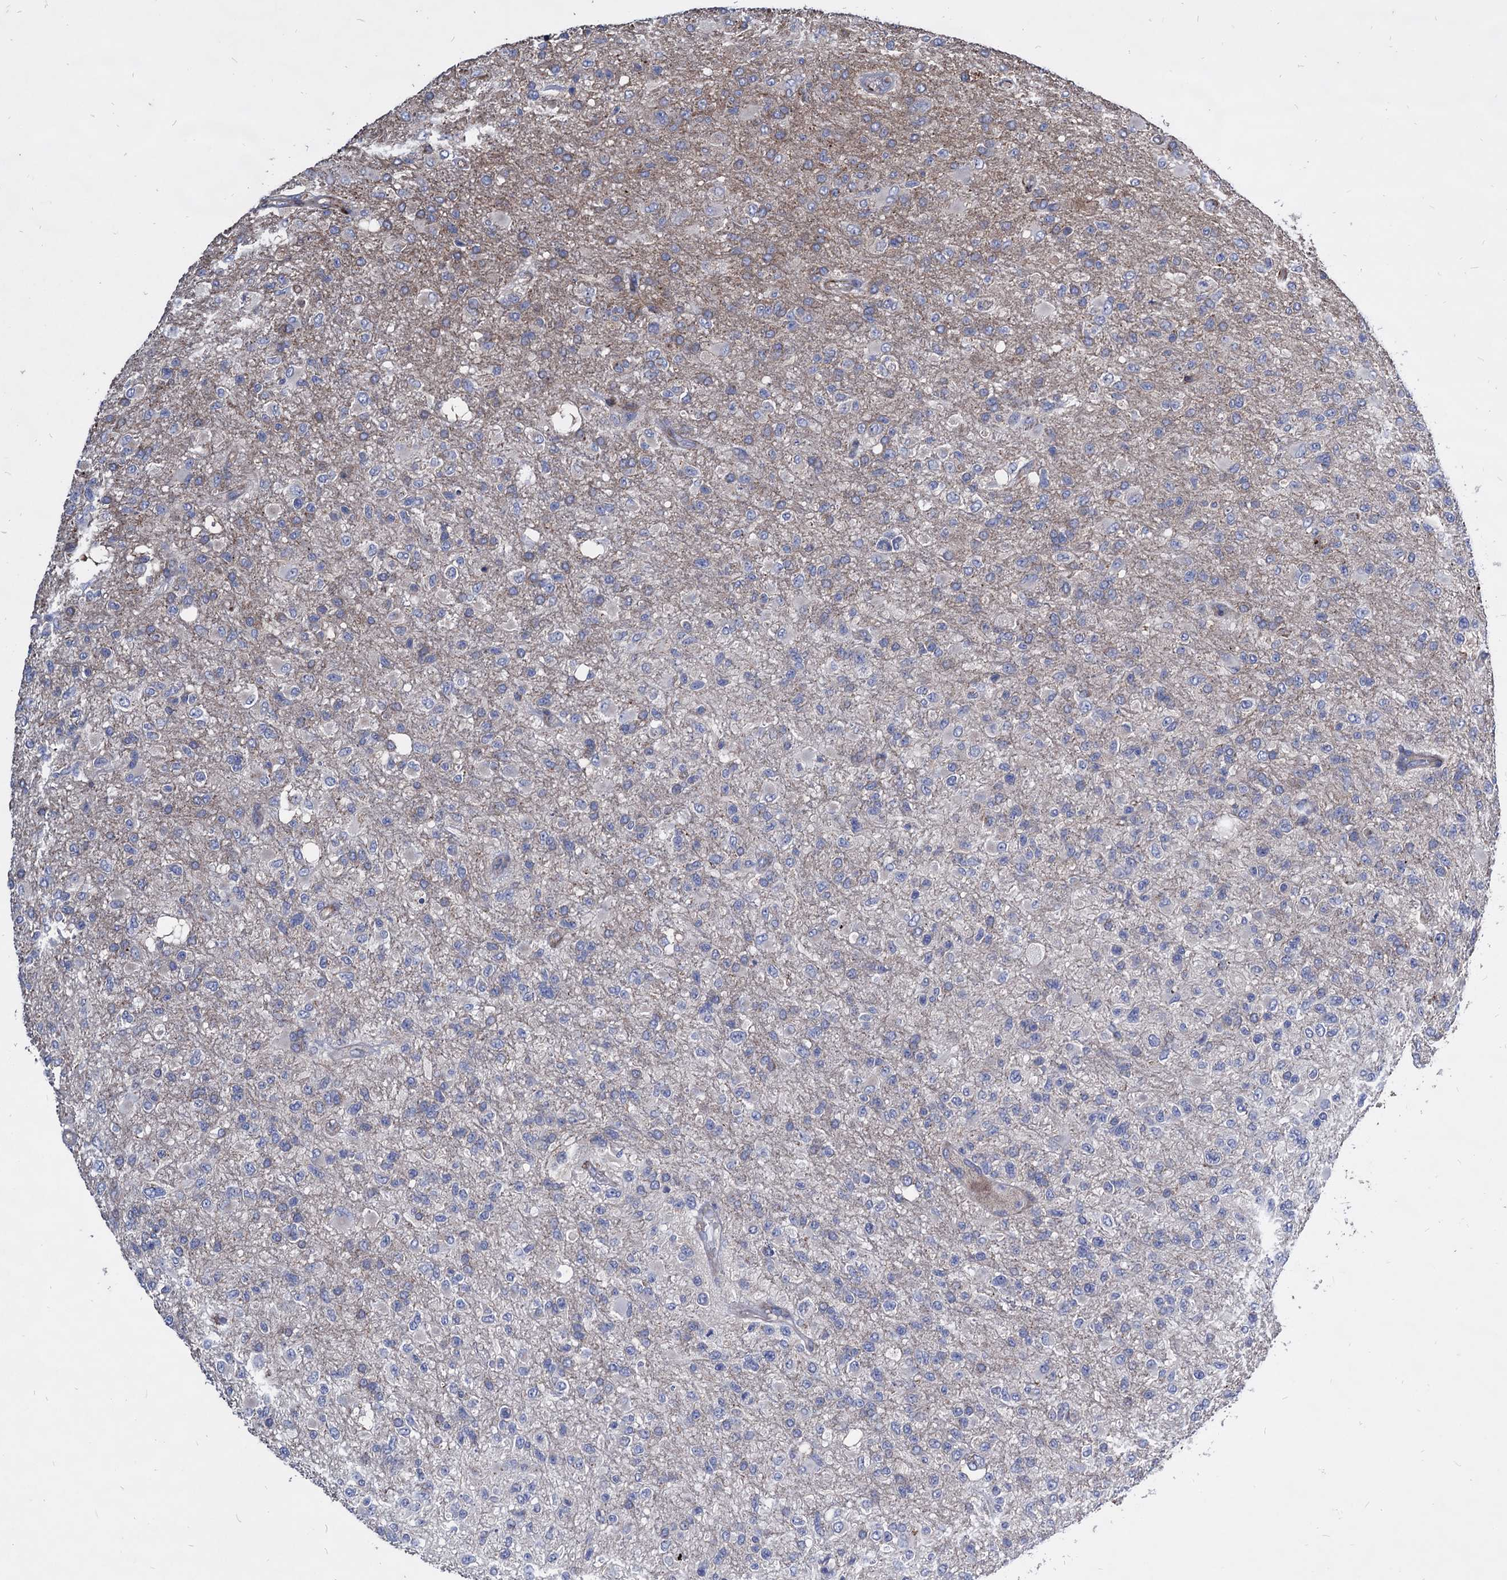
{"staining": {"intensity": "negative", "quantity": "none", "location": "none"}, "tissue": "glioma", "cell_type": "Tumor cells", "image_type": "cancer", "snomed": [{"axis": "morphology", "description": "Glioma, malignant, High grade"}, {"axis": "topography", "description": "Brain"}], "caption": "Immunohistochemistry of human glioma displays no expression in tumor cells. (Stains: DAB immunohistochemistry (IHC) with hematoxylin counter stain, Microscopy: brightfield microscopy at high magnification).", "gene": "WDR11", "patient": {"sex": "female", "age": 74}}